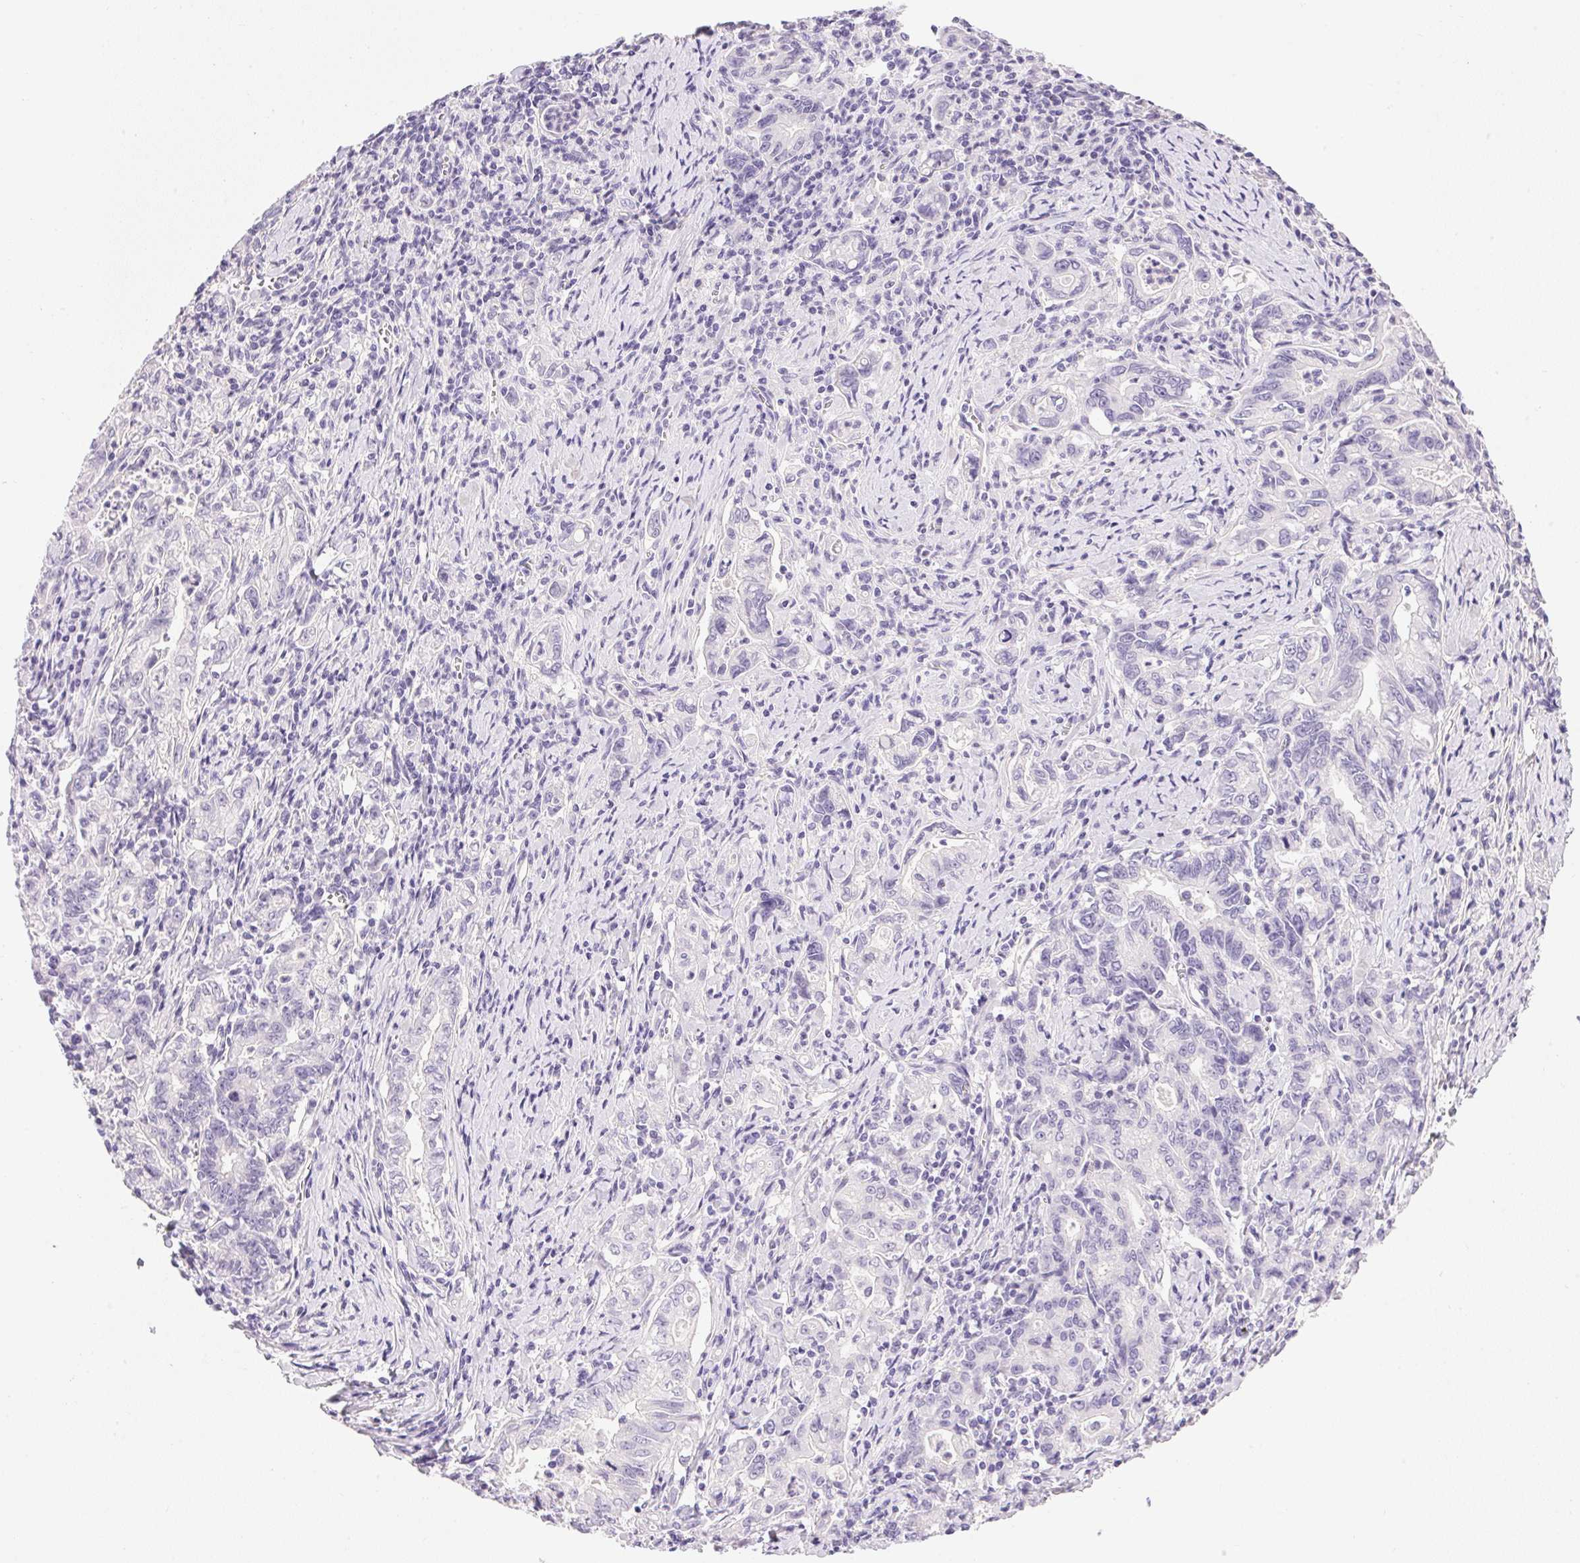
{"staining": {"intensity": "negative", "quantity": "none", "location": "none"}, "tissue": "stomach cancer", "cell_type": "Tumor cells", "image_type": "cancer", "snomed": [{"axis": "morphology", "description": "Adenocarcinoma, NOS"}, {"axis": "topography", "description": "Stomach, upper"}], "caption": "Immunohistochemistry image of stomach cancer (adenocarcinoma) stained for a protein (brown), which reveals no staining in tumor cells. (DAB (3,3'-diaminobenzidine) immunohistochemistry (IHC) with hematoxylin counter stain).", "gene": "ATP6V0A4", "patient": {"sex": "female", "age": 79}}